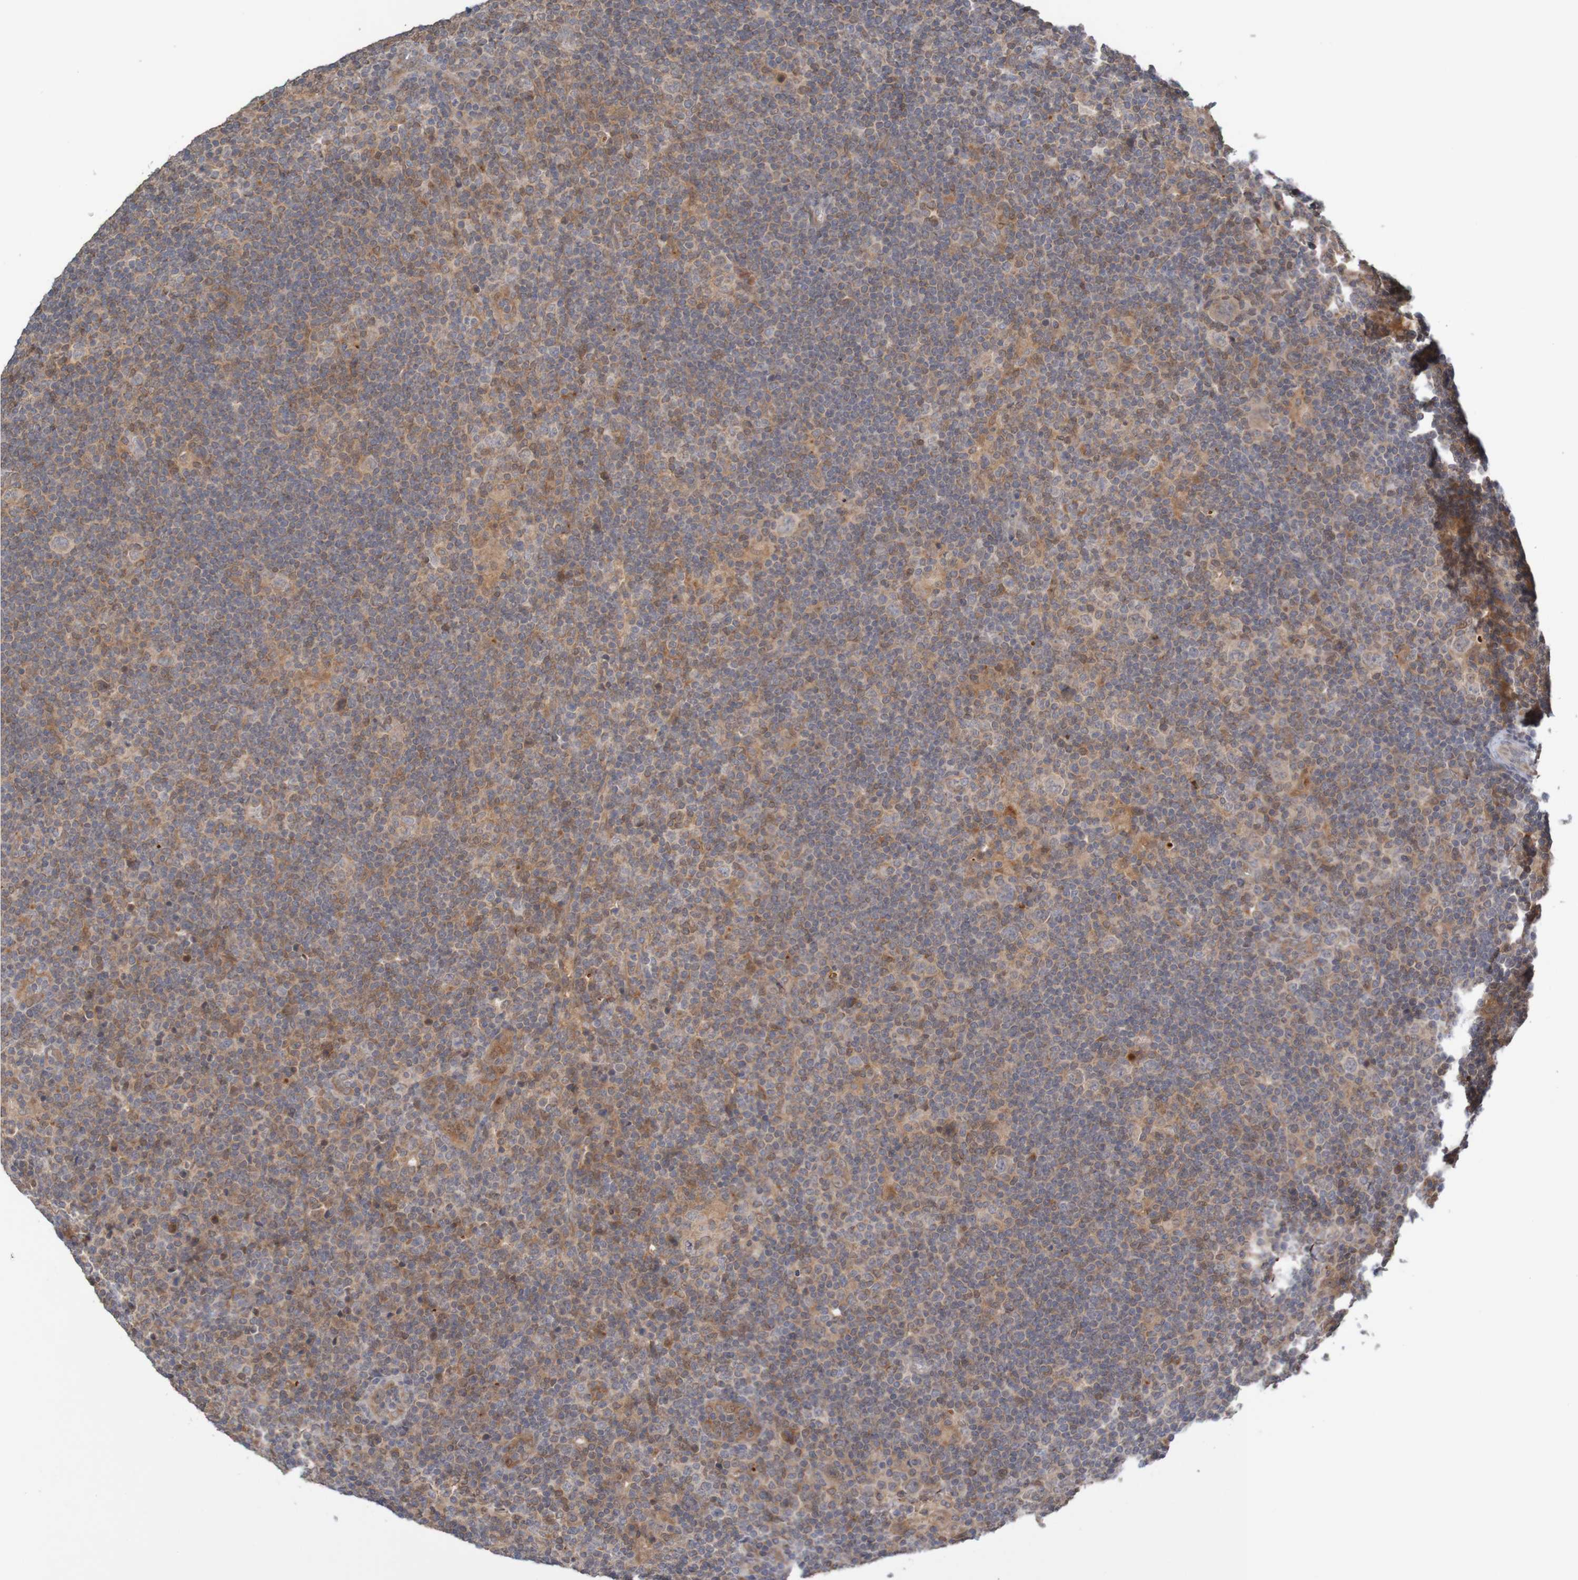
{"staining": {"intensity": "weak", "quantity": ">75%", "location": "cytoplasmic/membranous"}, "tissue": "lymphoma", "cell_type": "Tumor cells", "image_type": "cancer", "snomed": [{"axis": "morphology", "description": "Hodgkin's disease, NOS"}, {"axis": "topography", "description": "Lymph node"}], "caption": "Lymphoma stained for a protein demonstrates weak cytoplasmic/membranous positivity in tumor cells.", "gene": "ANKK1", "patient": {"sex": "female", "age": 57}}